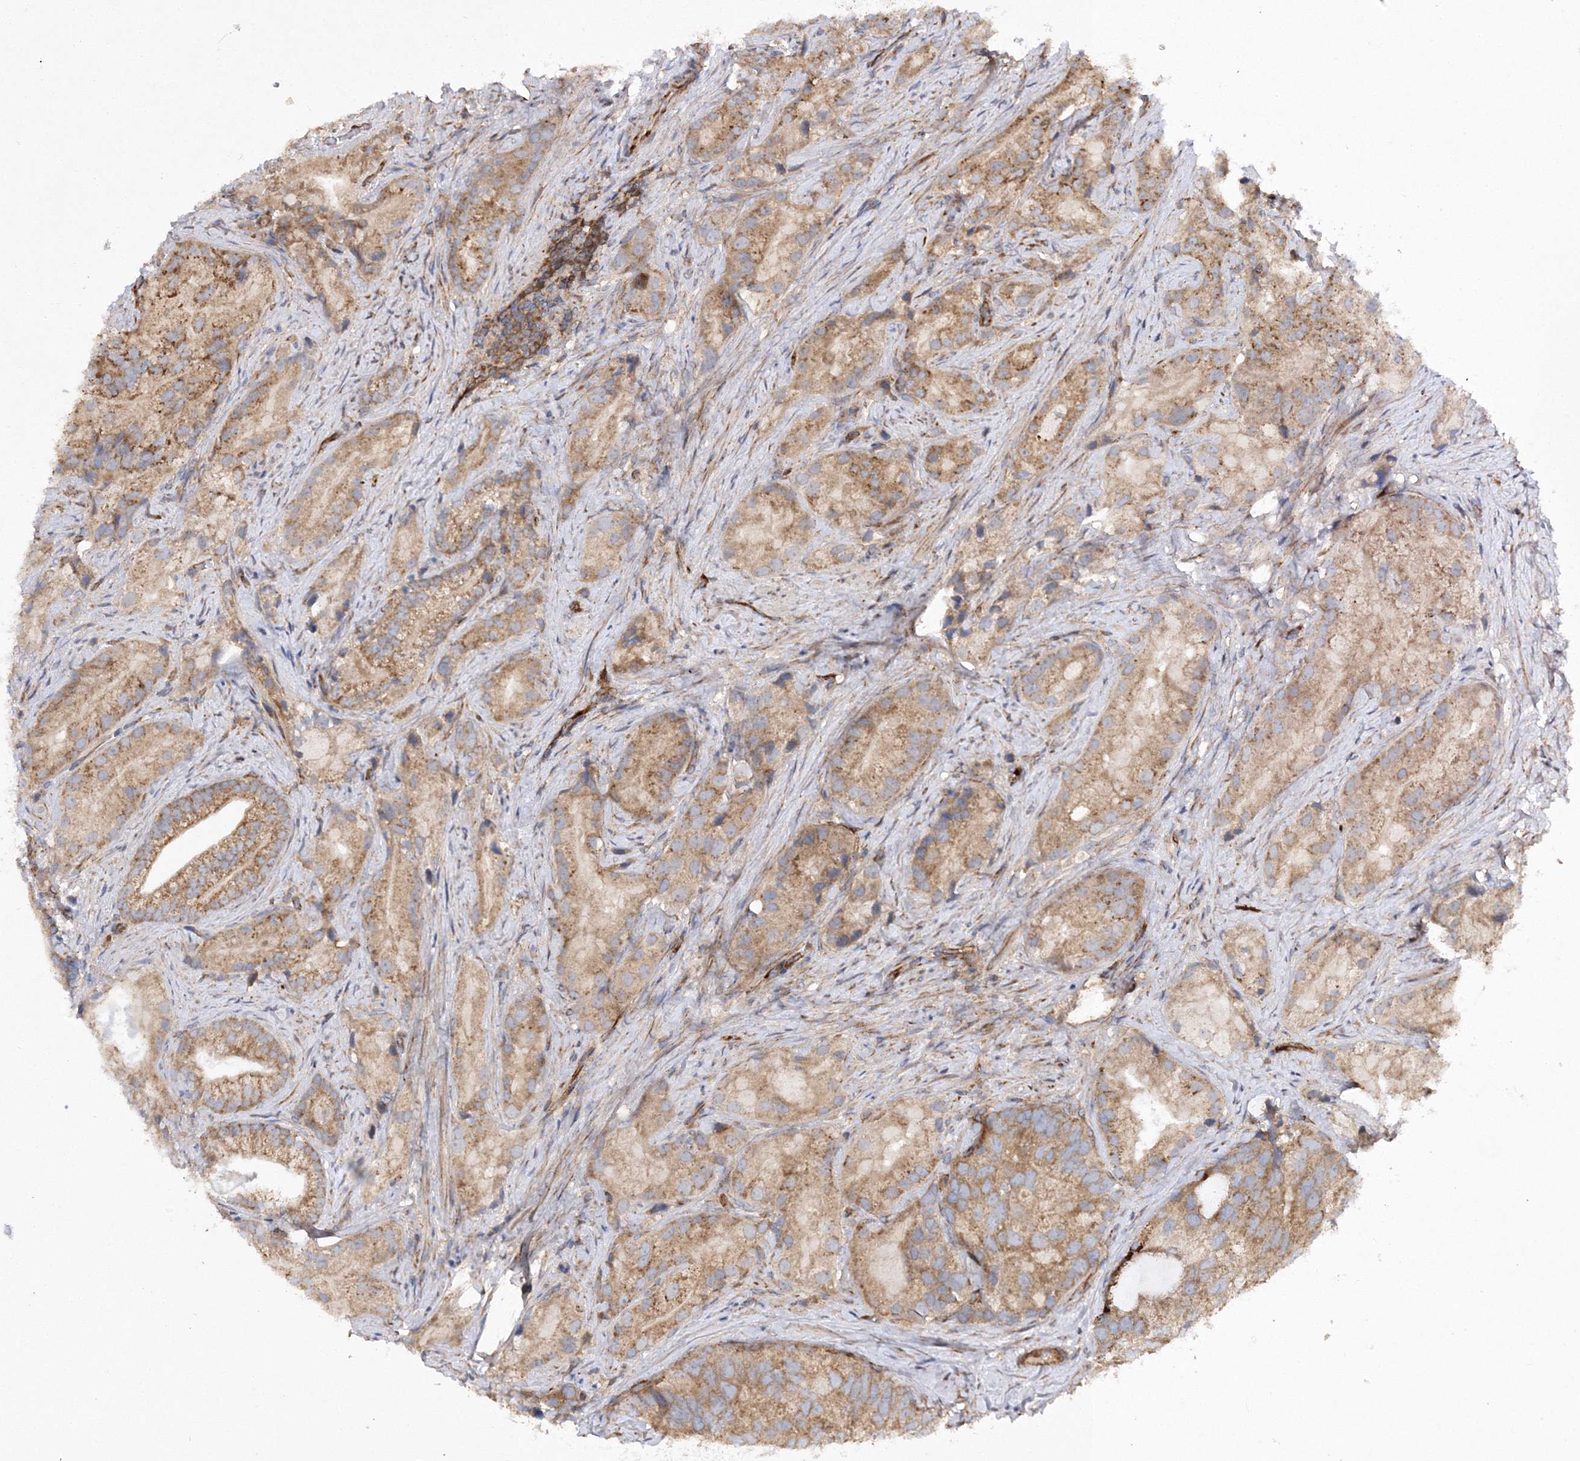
{"staining": {"intensity": "moderate", "quantity": ">75%", "location": "cytoplasmic/membranous"}, "tissue": "prostate cancer", "cell_type": "Tumor cells", "image_type": "cancer", "snomed": [{"axis": "morphology", "description": "Adenocarcinoma, Low grade"}, {"axis": "topography", "description": "Prostate"}], "caption": "Protein analysis of low-grade adenocarcinoma (prostate) tissue displays moderate cytoplasmic/membranous staining in about >75% of tumor cells.", "gene": "DNAJC13", "patient": {"sex": "male", "age": 71}}